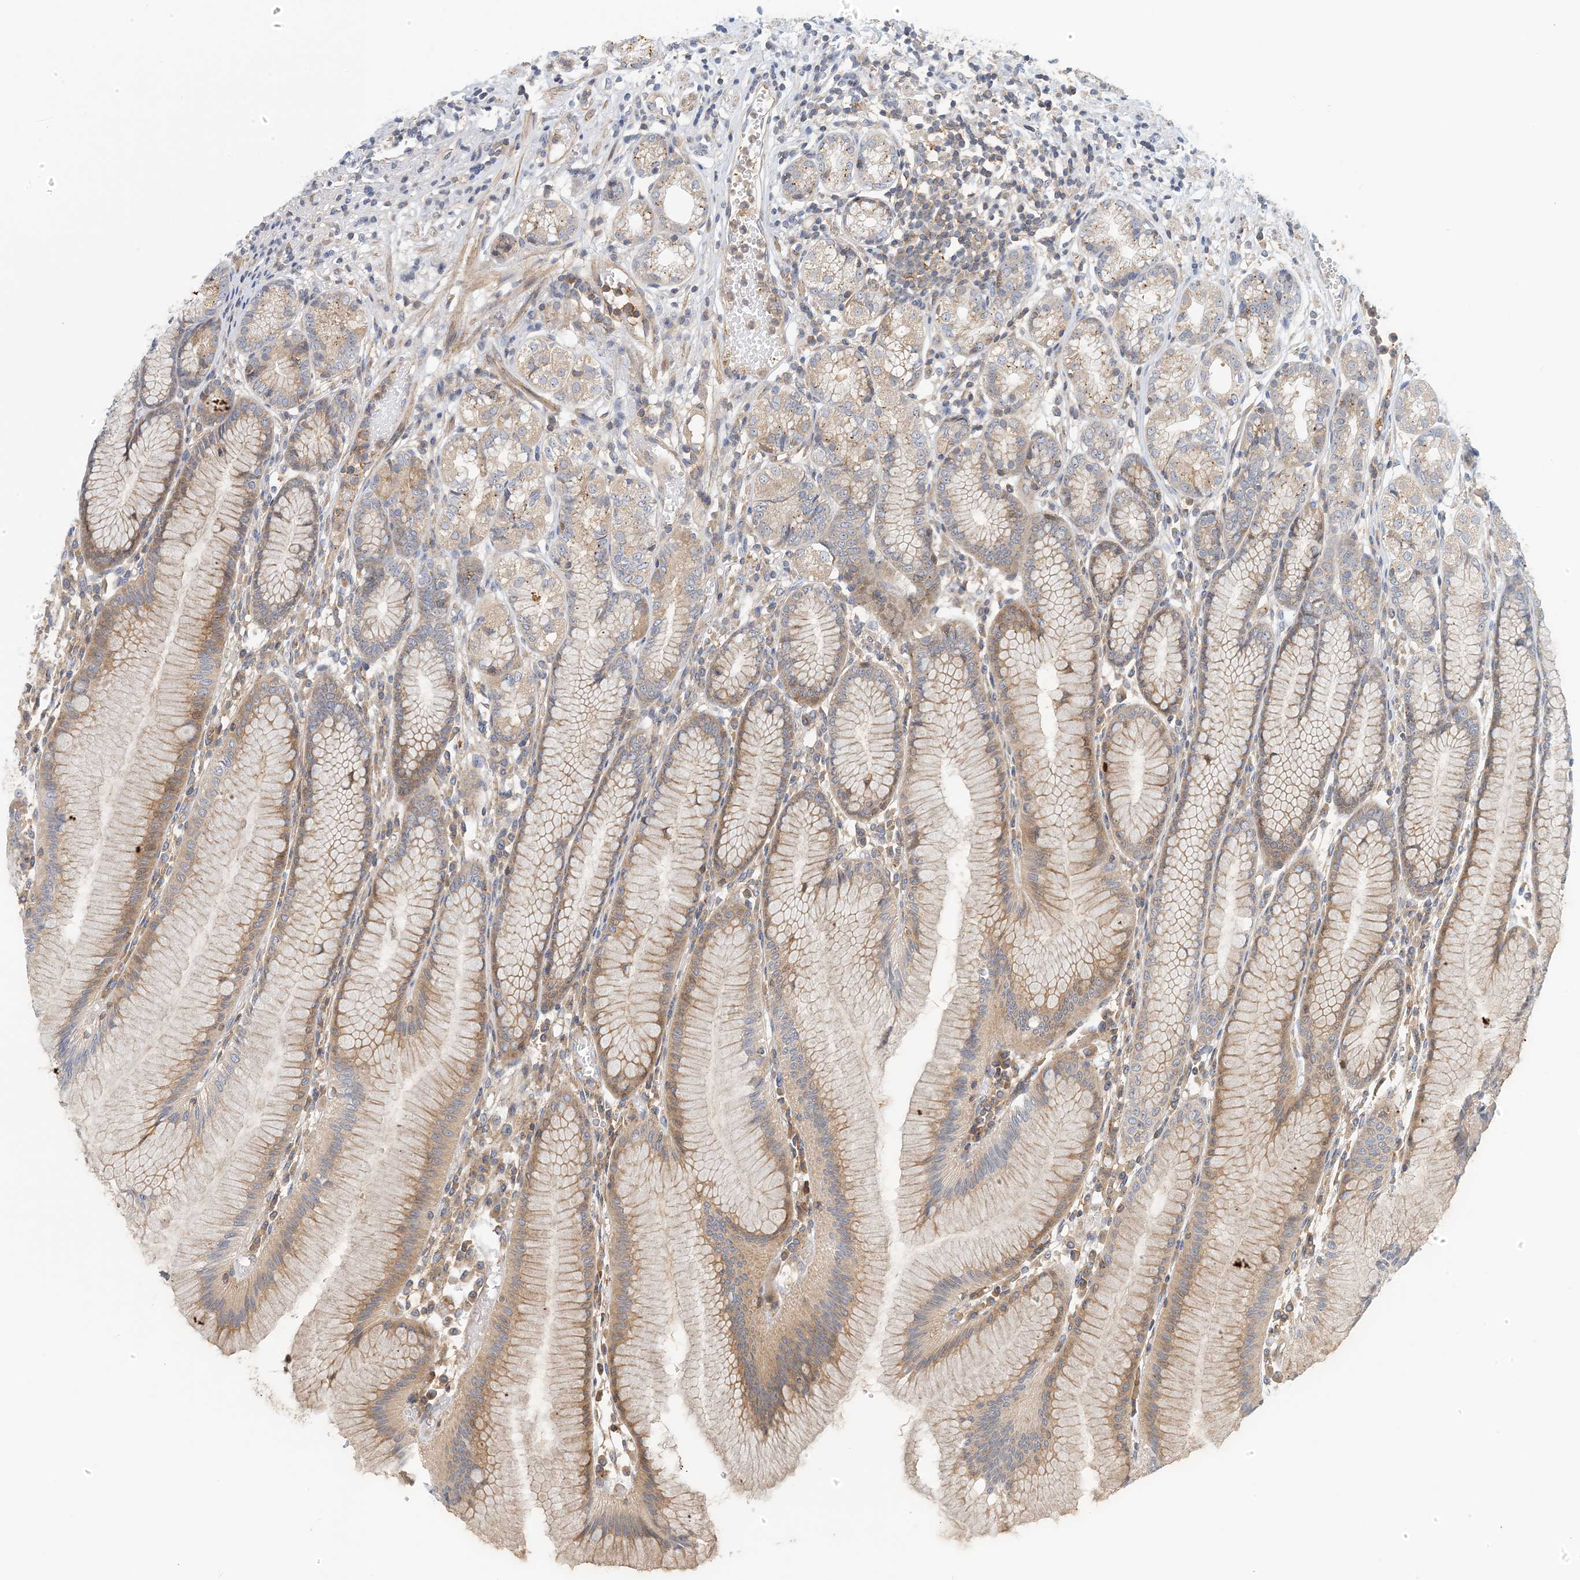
{"staining": {"intensity": "moderate", "quantity": "<25%", "location": "cytoplasmic/membranous"}, "tissue": "stomach", "cell_type": "Glandular cells", "image_type": "normal", "snomed": [{"axis": "morphology", "description": "Normal tissue, NOS"}, {"axis": "topography", "description": "Stomach"}], "caption": "Protein staining of benign stomach shows moderate cytoplasmic/membranous staining in about <25% of glandular cells.", "gene": "COLEC11", "patient": {"sex": "female", "age": 57}}